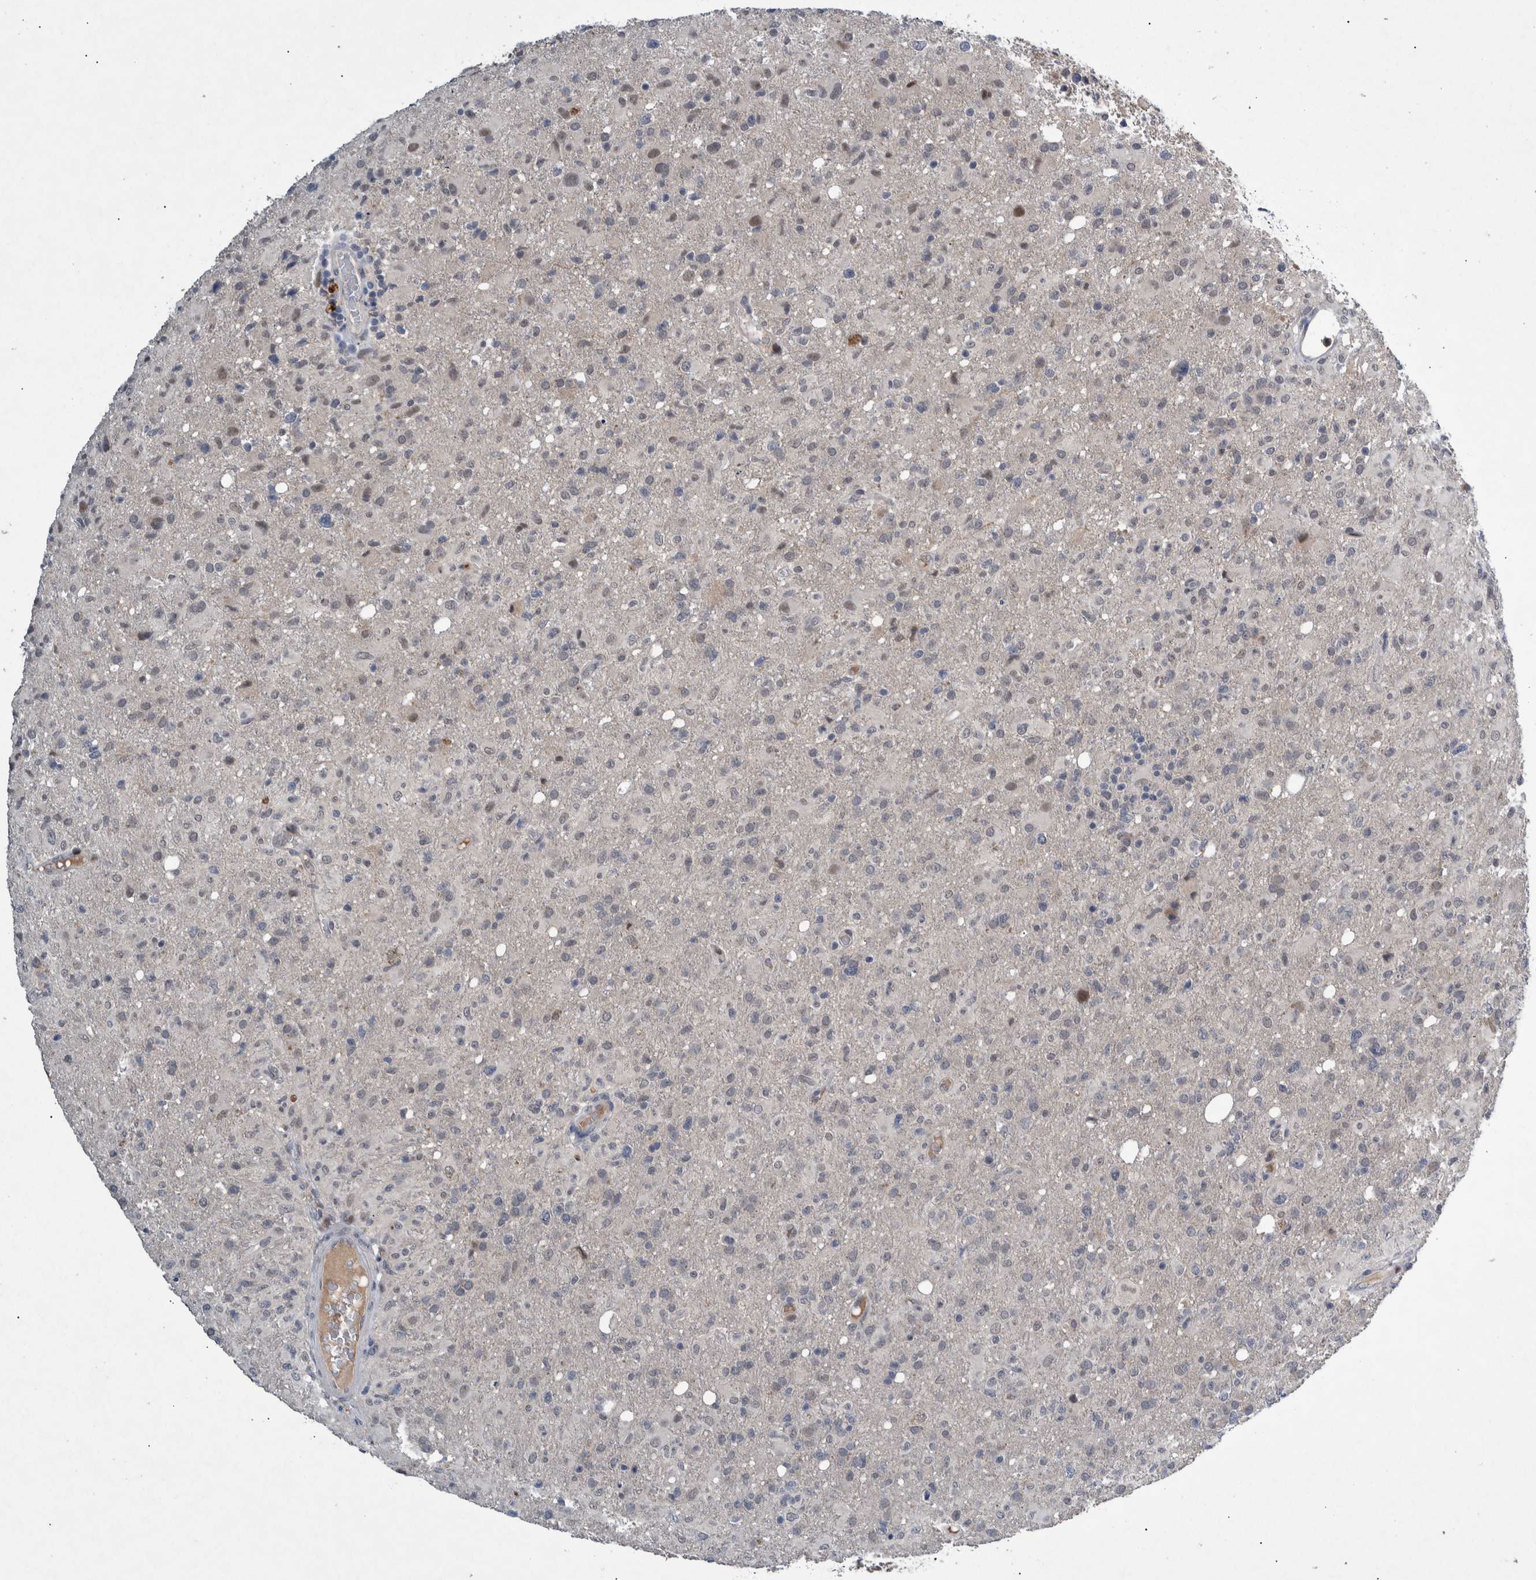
{"staining": {"intensity": "weak", "quantity": "<25%", "location": "nuclear"}, "tissue": "glioma", "cell_type": "Tumor cells", "image_type": "cancer", "snomed": [{"axis": "morphology", "description": "Glioma, malignant, High grade"}, {"axis": "topography", "description": "Brain"}], "caption": "This is an IHC image of human glioma. There is no expression in tumor cells.", "gene": "ESRP1", "patient": {"sex": "female", "age": 57}}